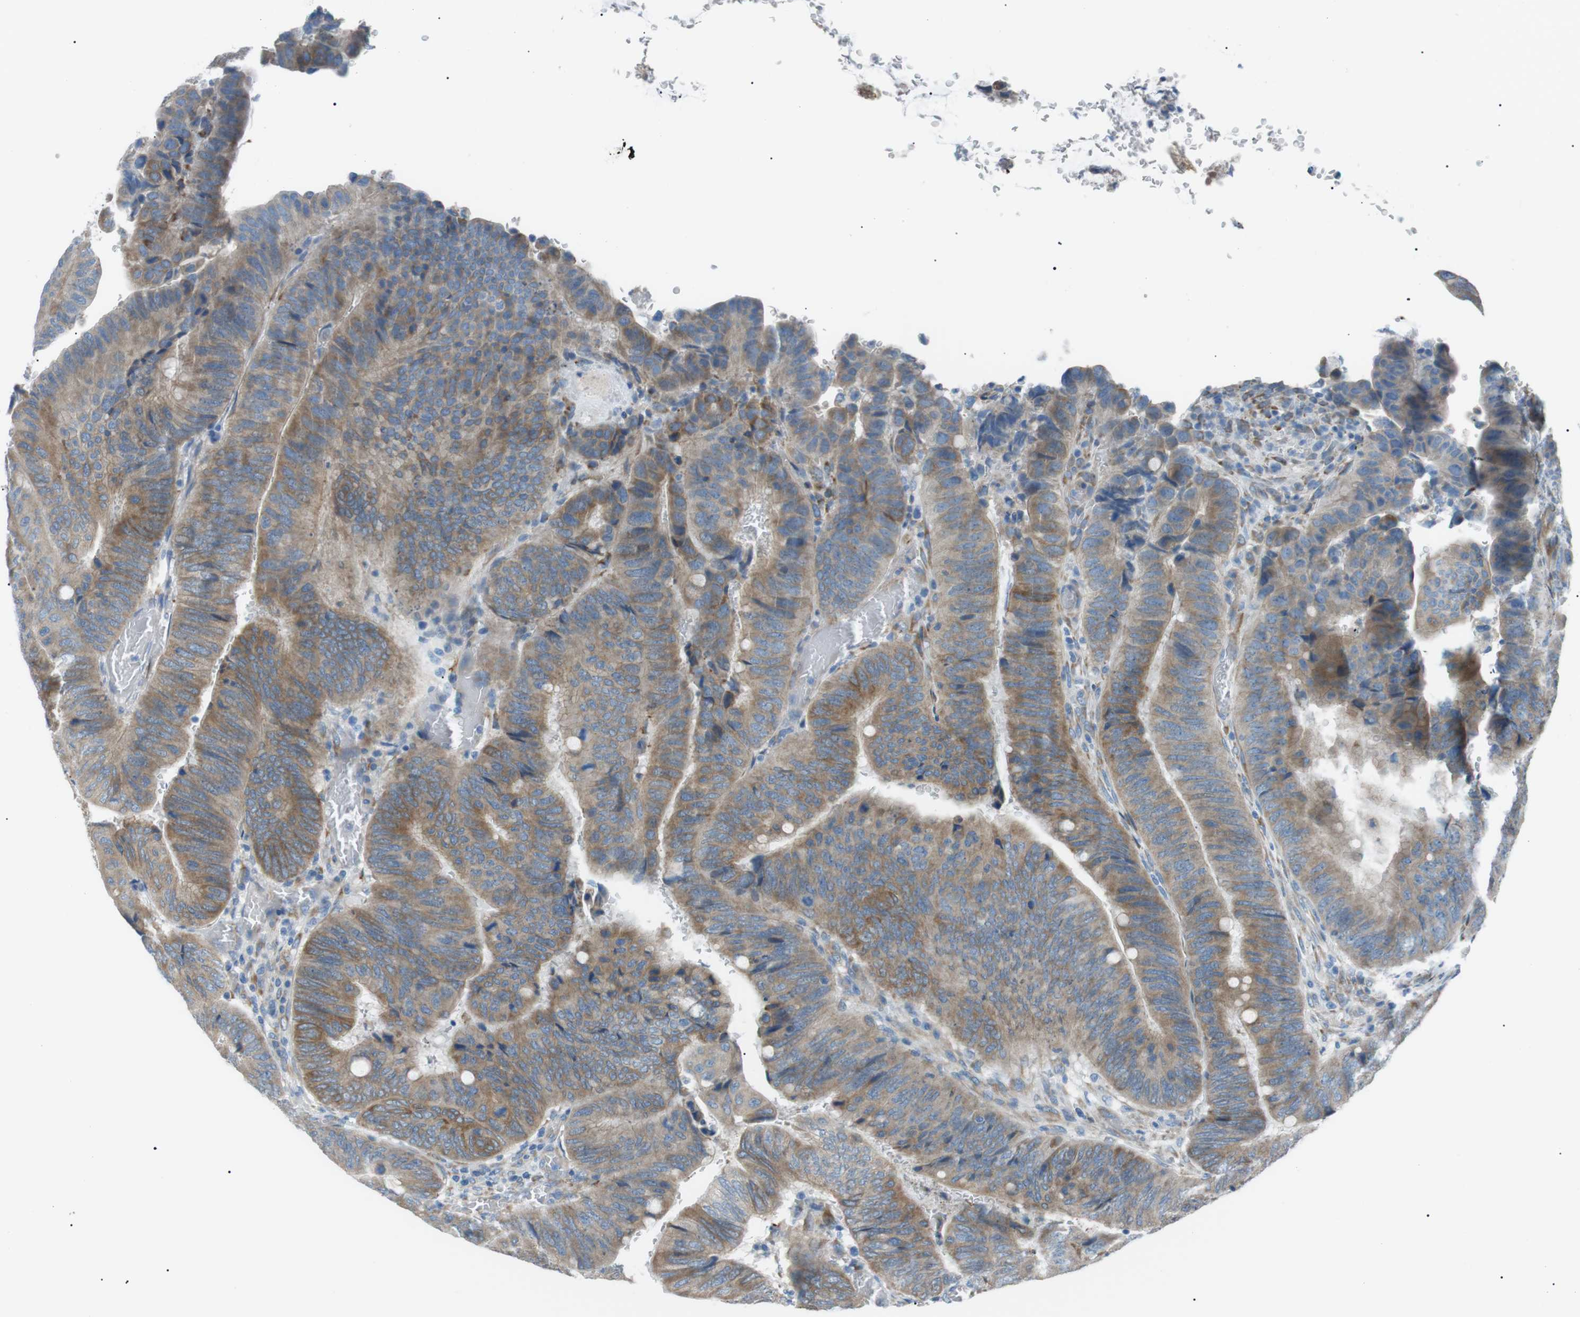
{"staining": {"intensity": "moderate", "quantity": "25%-75%", "location": "cytoplasmic/membranous"}, "tissue": "colorectal cancer", "cell_type": "Tumor cells", "image_type": "cancer", "snomed": [{"axis": "morphology", "description": "Normal tissue, NOS"}, {"axis": "morphology", "description": "Adenocarcinoma, NOS"}, {"axis": "topography", "description": "Rectum"}, {"axis": "topography", "description": "Peripheral nerve tissue"}], "caption": "Immunohistochemical staining of colorectal adenocarcinoma reveals medium levels of moderate cytoplasmic/membranous expression in approximately 25%-75% of tumor cells.", "gene": "MTARC2", "patient": {"sex": "male", "age": 92}}